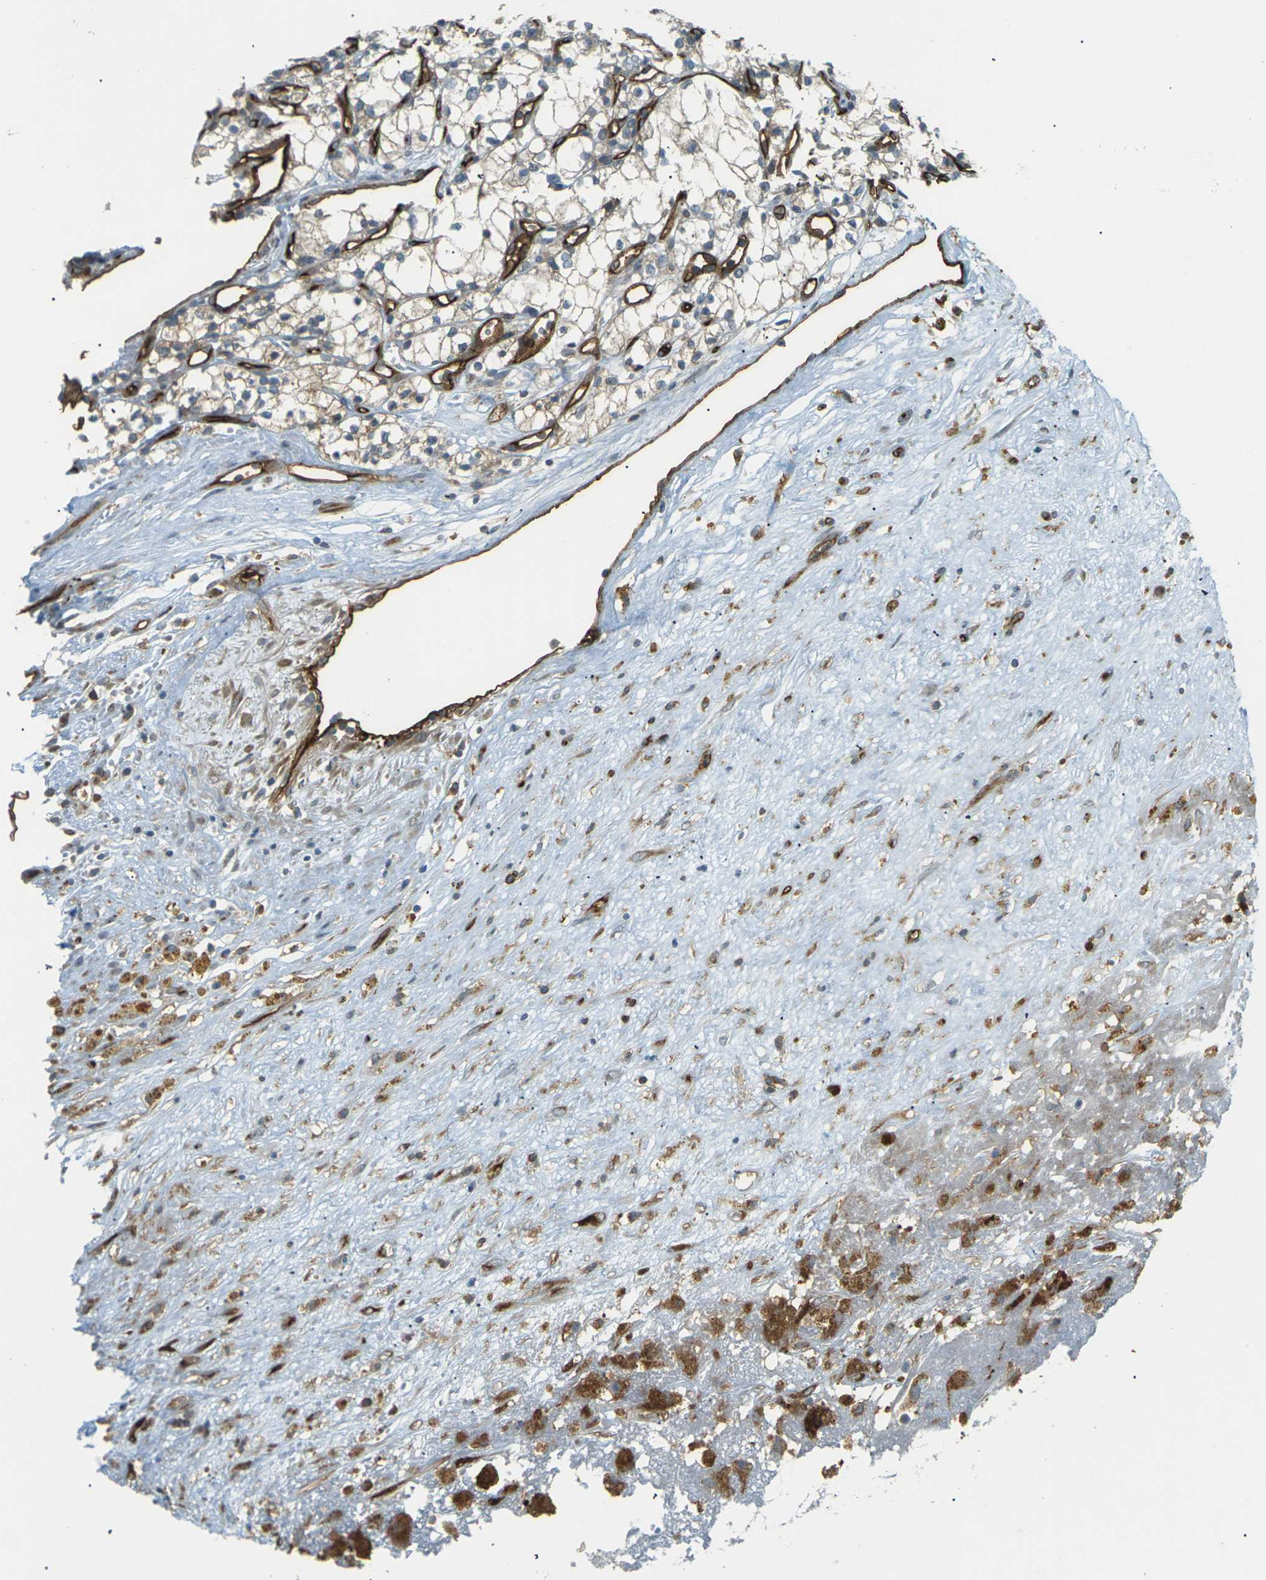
{"staining": {"intensity": "weak", "quantity": "<25%", "location": "cytoplasmic/membranous"}, "tissue": "renal cancer", "cell_type": "Tumor cells", "image_type": "cancer", "snomed": [{"axis": "morphology", "description": "Normal tissue, NOS"}, {"axis": "morphology", "description": "Adenocarcinoma, NOS"}, {"axis": "topography", "description": "Kidney"}], "caption": "This is a image of IHC staining of renal cancer, which shows no expression in tumor cells.", "gene": "S1PR1", "patient": {"sex": "male", "age": 59}}